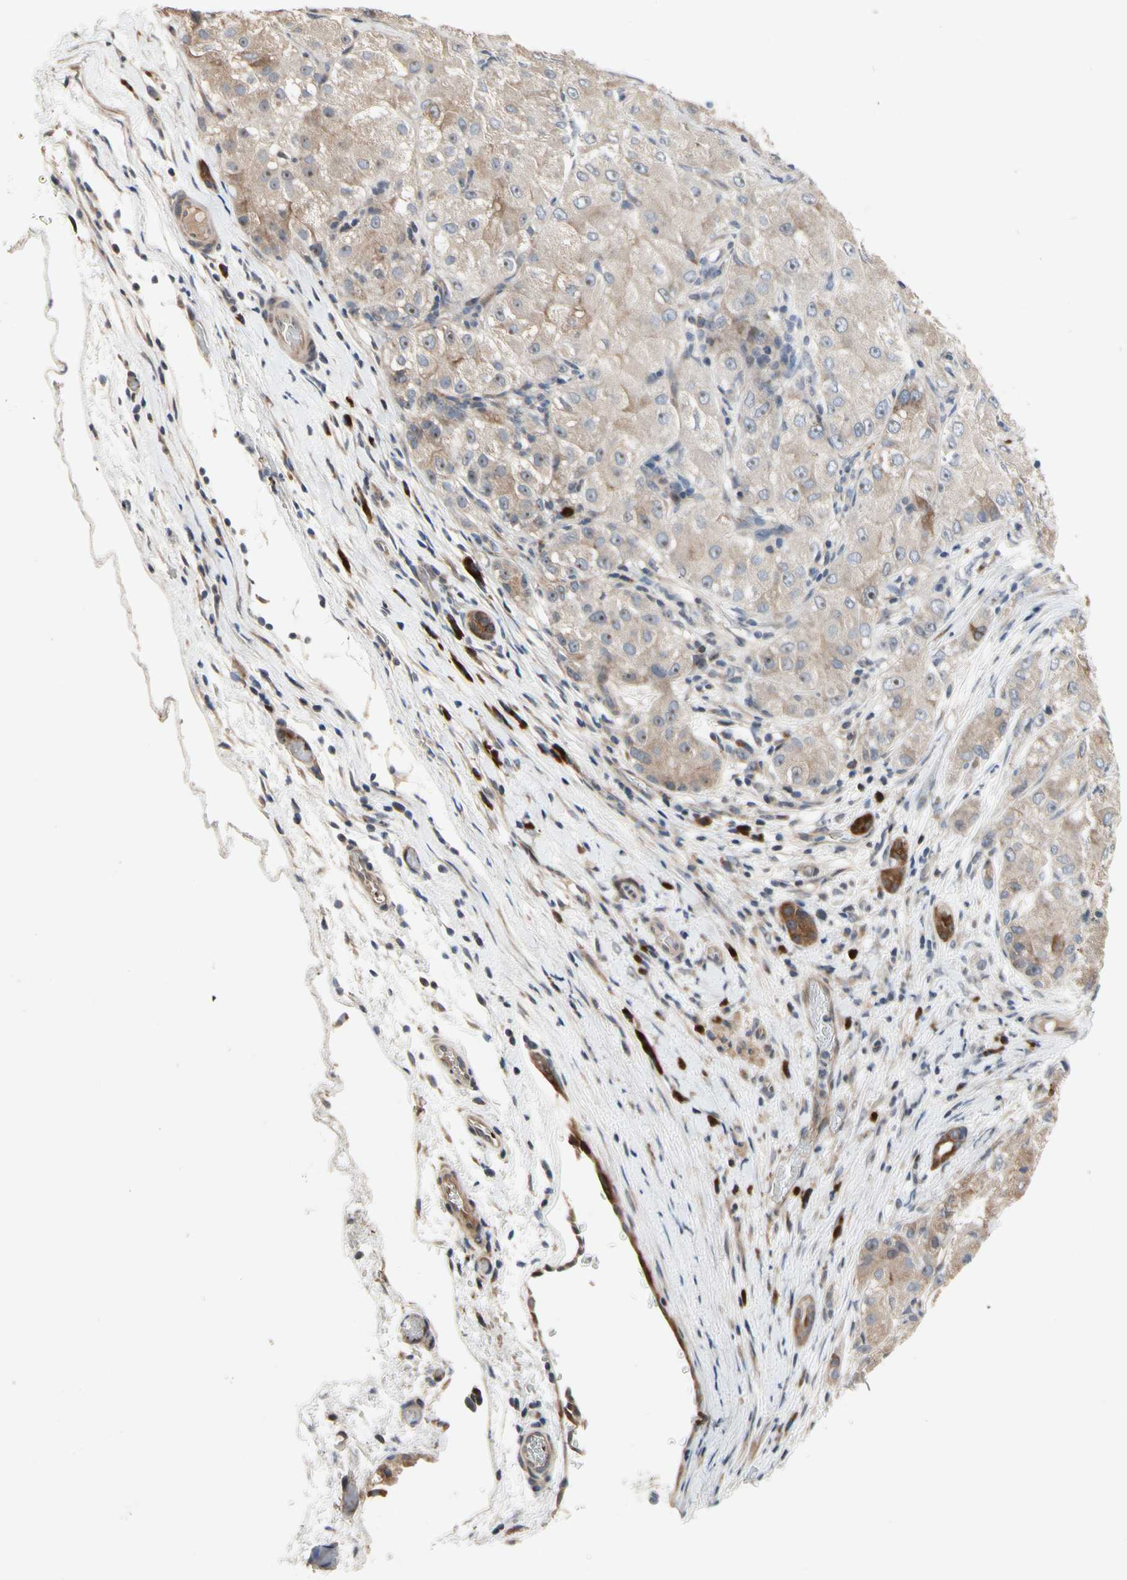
{"staining": {"intensity": "weak", "quantity": ">75%", "location": "cytoplasmic/membranous,nuclear"}, "tissue": "liver cancer", "cell_type": "Tumor cells", "image_type": "cancer", "snomed": [{"axis": "morphology", "description": "Carcinoma, Hepatocellular, NOS"}, {"axis": "topography", "description": "Liver"}], "caption": "This is an image of IHC staining of hepatocellular carcinoma (liver), which shows weak positivity in the cytoplasmic/membranous and nuclear of tumor cells.", "gene": "HMGCR", "patient": {"sex": "male", "age": 80}}